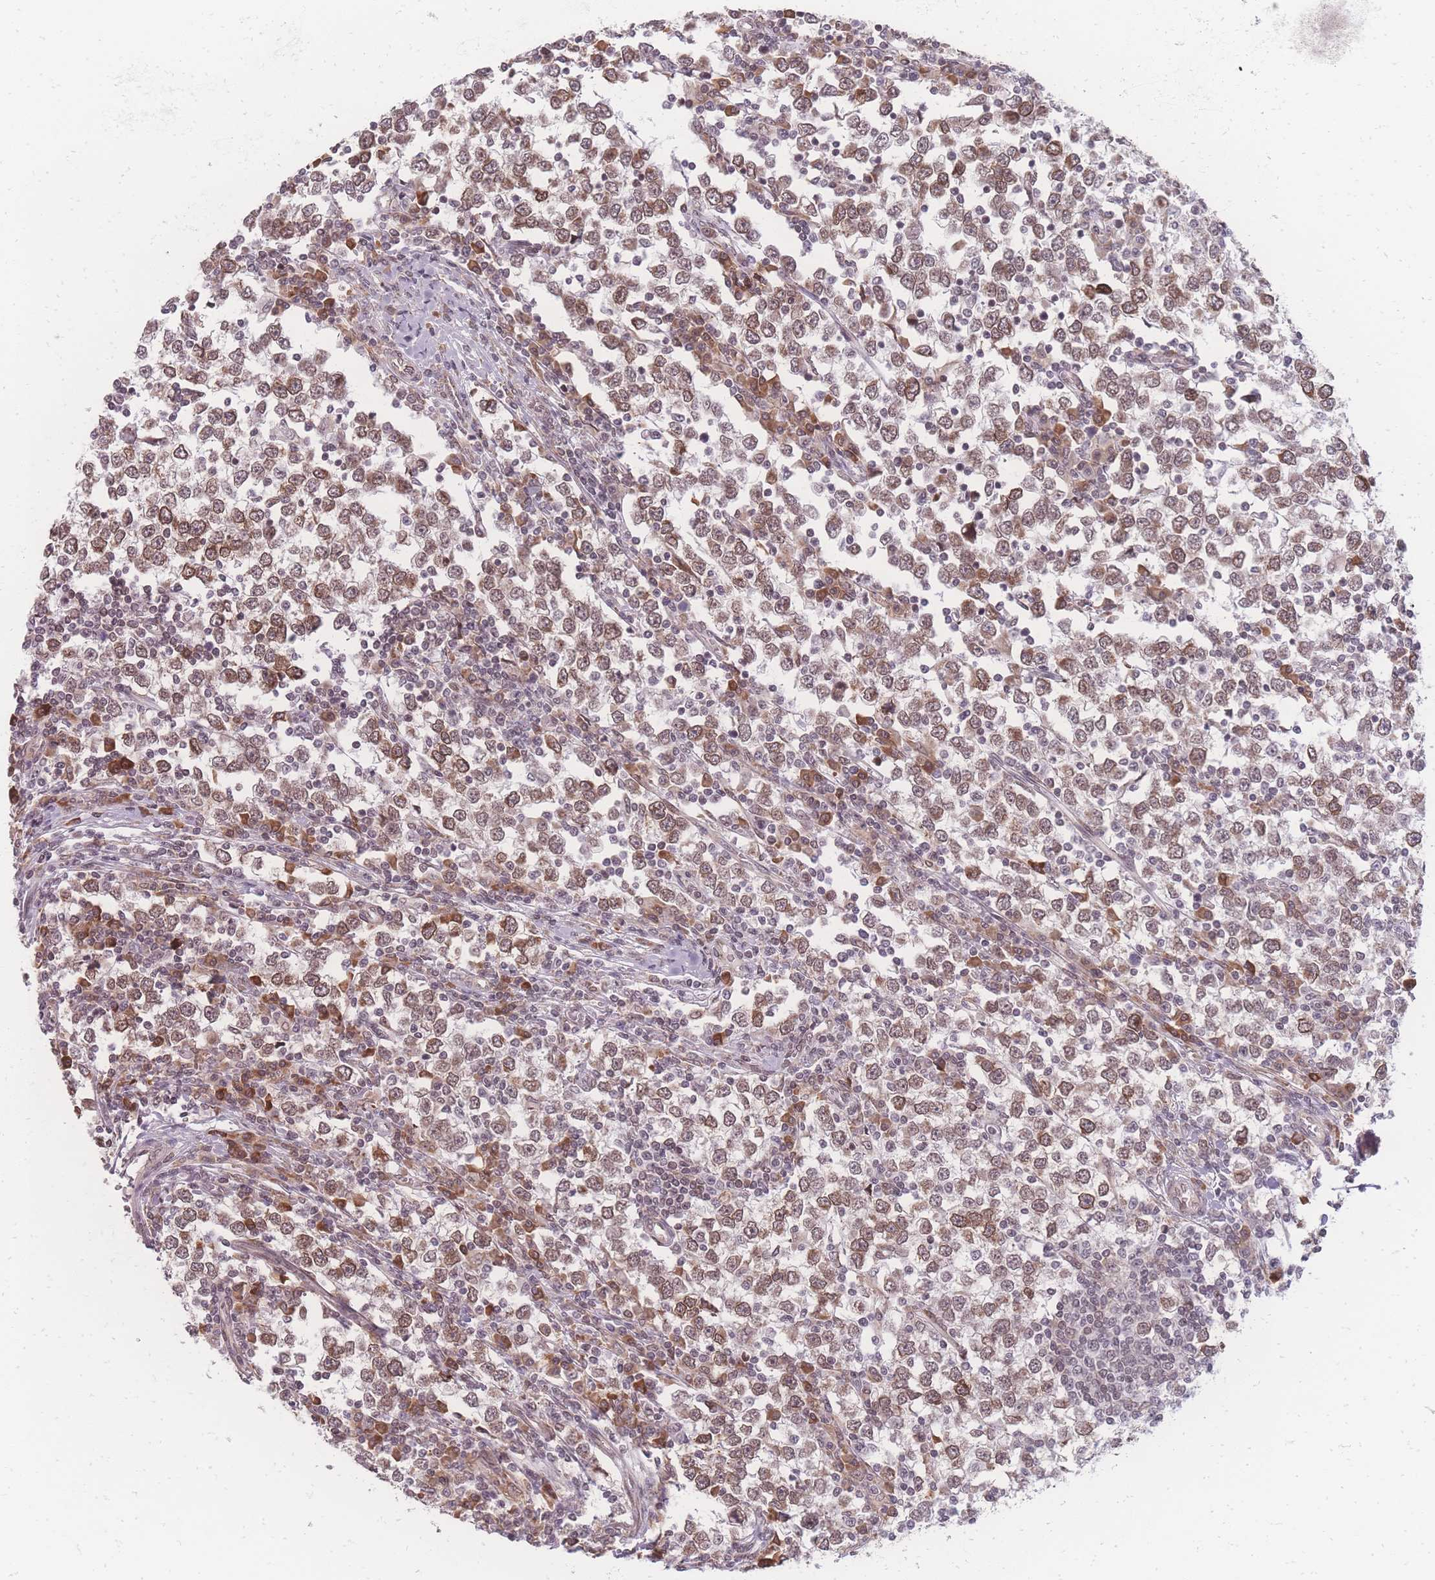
{"staining": {"intensity": "moderate", "quantity": "25%-75%", "location": "cytoplasmic/membranous,nuclear"}, "tissue": "testis cancer", "cell_type": "Tumor cells", "image_type": "cancer", "snomed": [{"axis": "morphology", "description": "Seminoma, NOS"}, {"axis": "topography", "description": "Testis"}], "caption": "Immunohistochemical staining of testis cancer (seminoma) demonstrates moderate cytoplasmic/membranous and nuclear protein positivity in about 25%-75% of tumor cells.", "gene": "ZC3H13", "patient": {"sex": "male", "age": 65}}